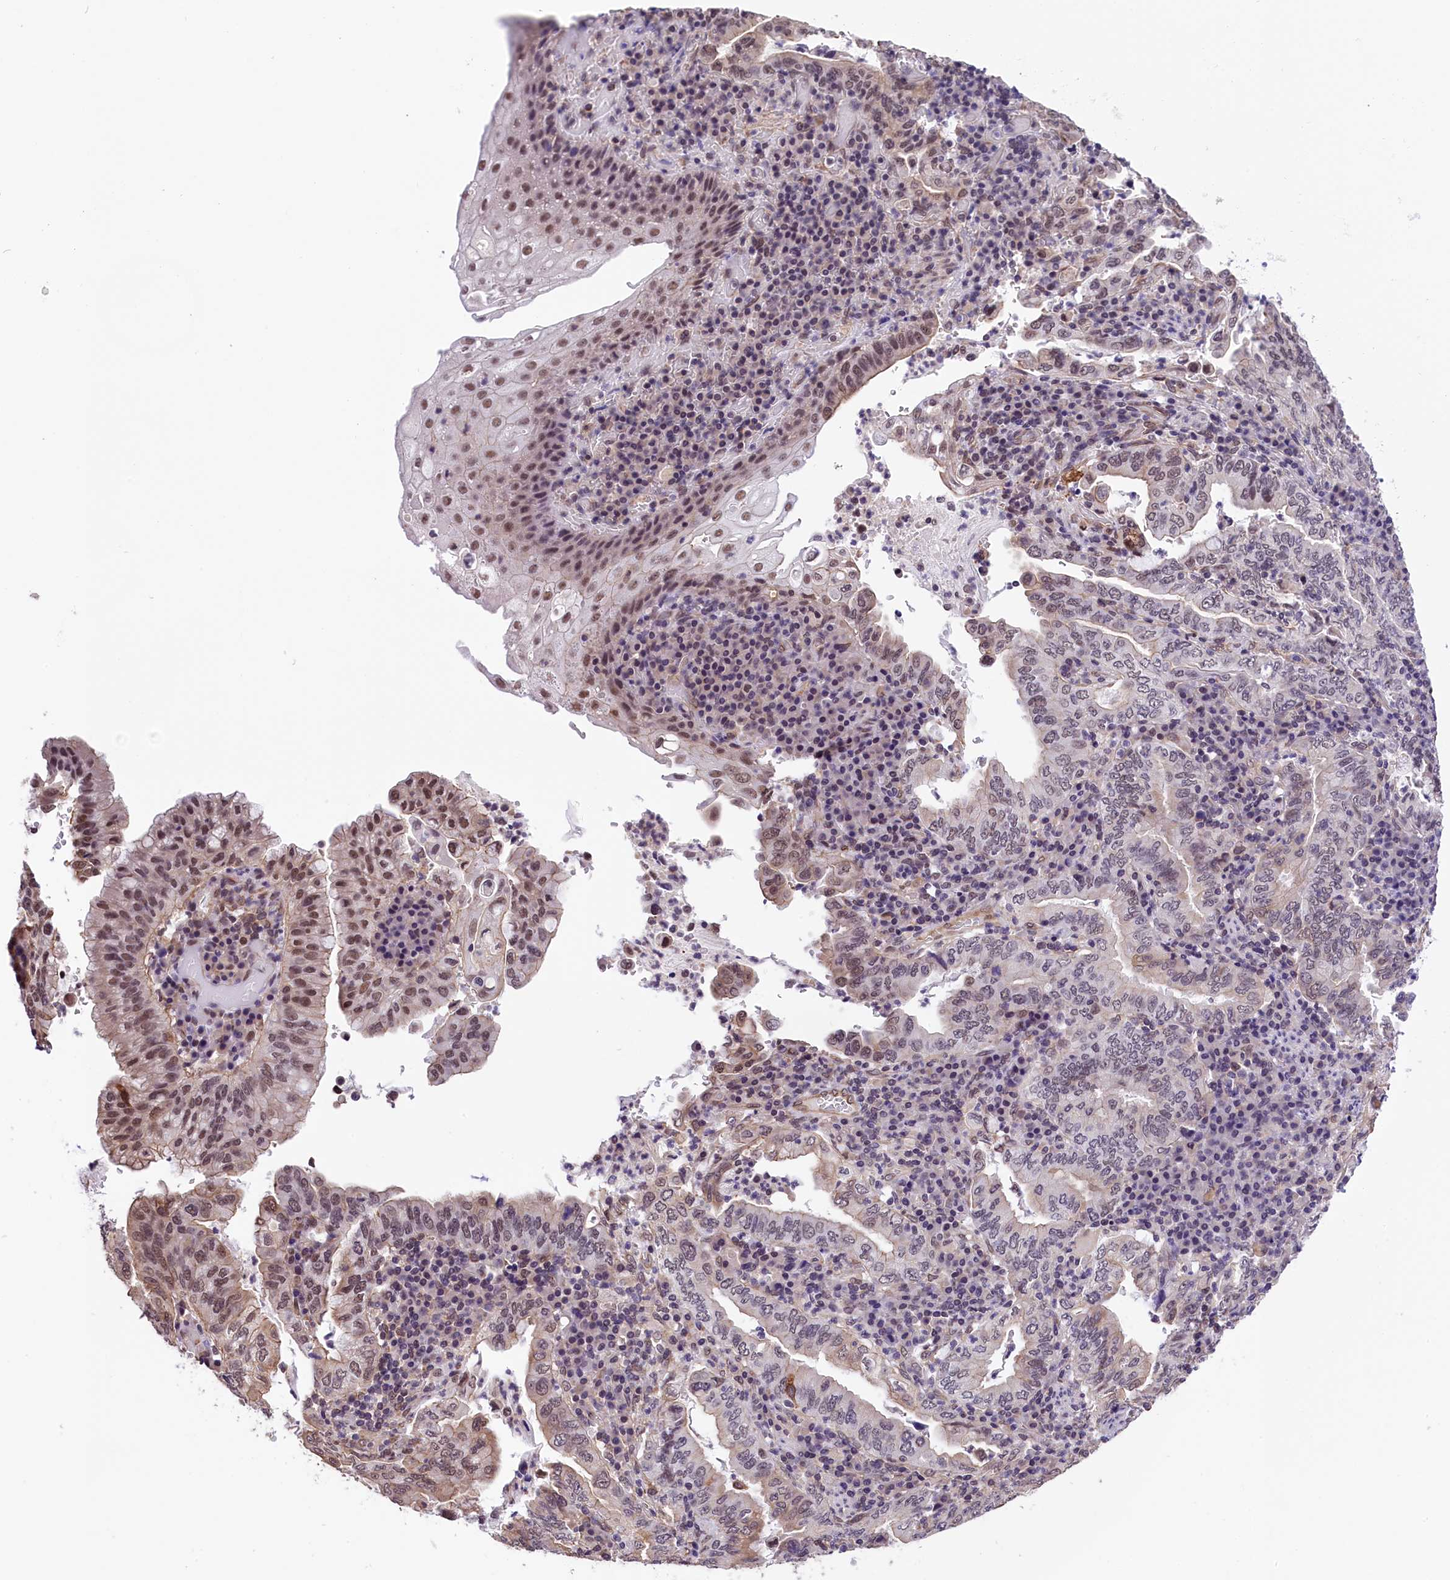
{"staining": {"intensity": "moderate", "quantity": "<25%", "location": "nuclear"}, "tissue": "stomach cancer", "cell_type": "Tumor cells", "image_type": "cancer", "snomed": [{"axis": "morphology", "description": "Normal tissue, NOS"}, {"axis": "morphology", "description": "Adenocarcinoma, NOS"}, {"axis": "topography", "description": "Esophagus"}, {"axis": "topography", "description": "Stomach, upper"}, {"axis": "topography", "description": "Peripheral nerve tissue"}], "caption": "Stomach adenocarcinoma stained with immunohistochemistry (IHC) reveals moderate nuclear expression in about <25% of tumor cells. Nuclei are stained in blue.", "gene": "ZC3H4", "patient": {"sex": "male", "age": 62}}